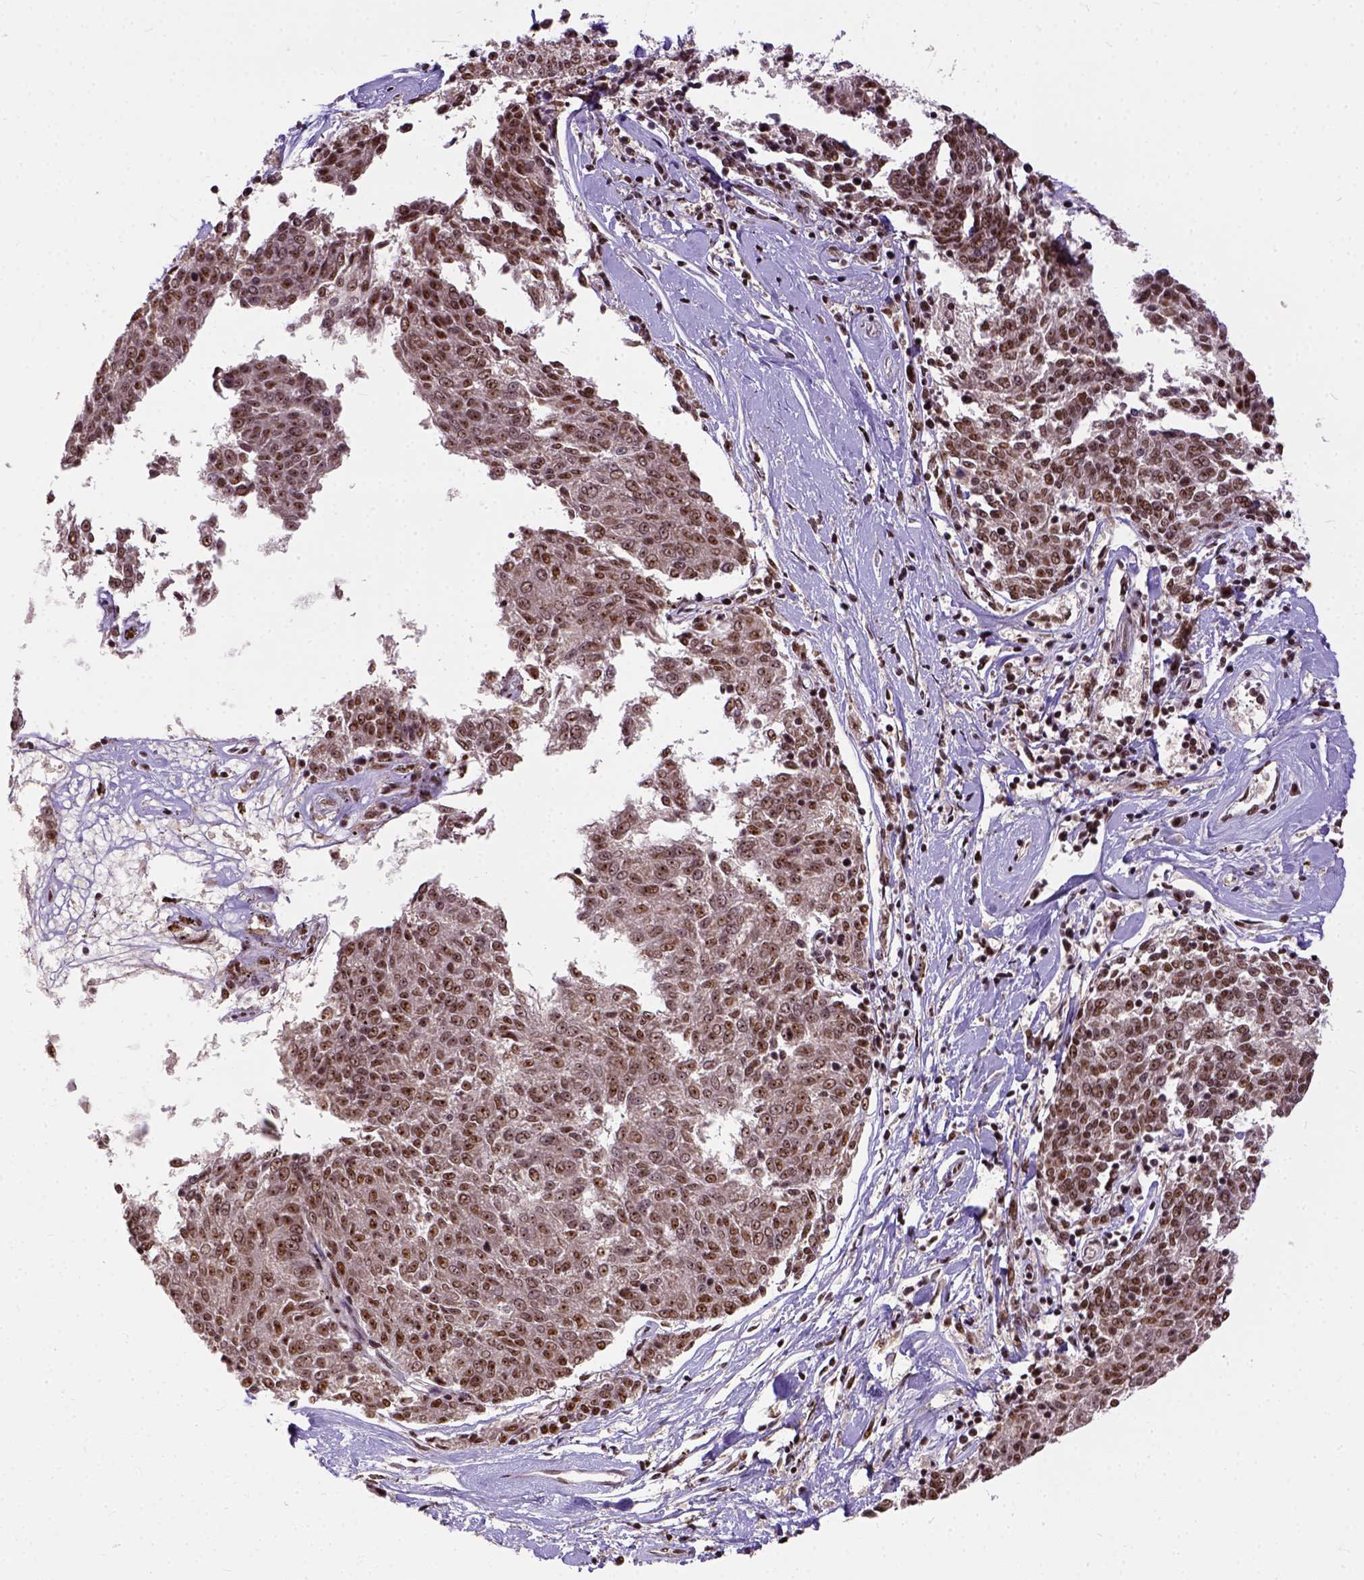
{"staining": {"intensity": "moderate", "quantity": ">75%", "location": "nuclear"}, "tissue": "melanoma", "cell_type": "Tumor cells", "image_type": "cancer", "snomed": [{"axis": "morphology", "description": "Malignant melanoma, NOS"}, {"axis": "topography", "description": "Skin"}], "caption": "DAB (3,3'-diaminobenzidine) immunohistochemical staining of human malignant melanoma exhibits moderate nuclear protein staining in about >75% of tumor cells.", "gene": "NACC1", "patient": {"sex": "female", "age": 72}}